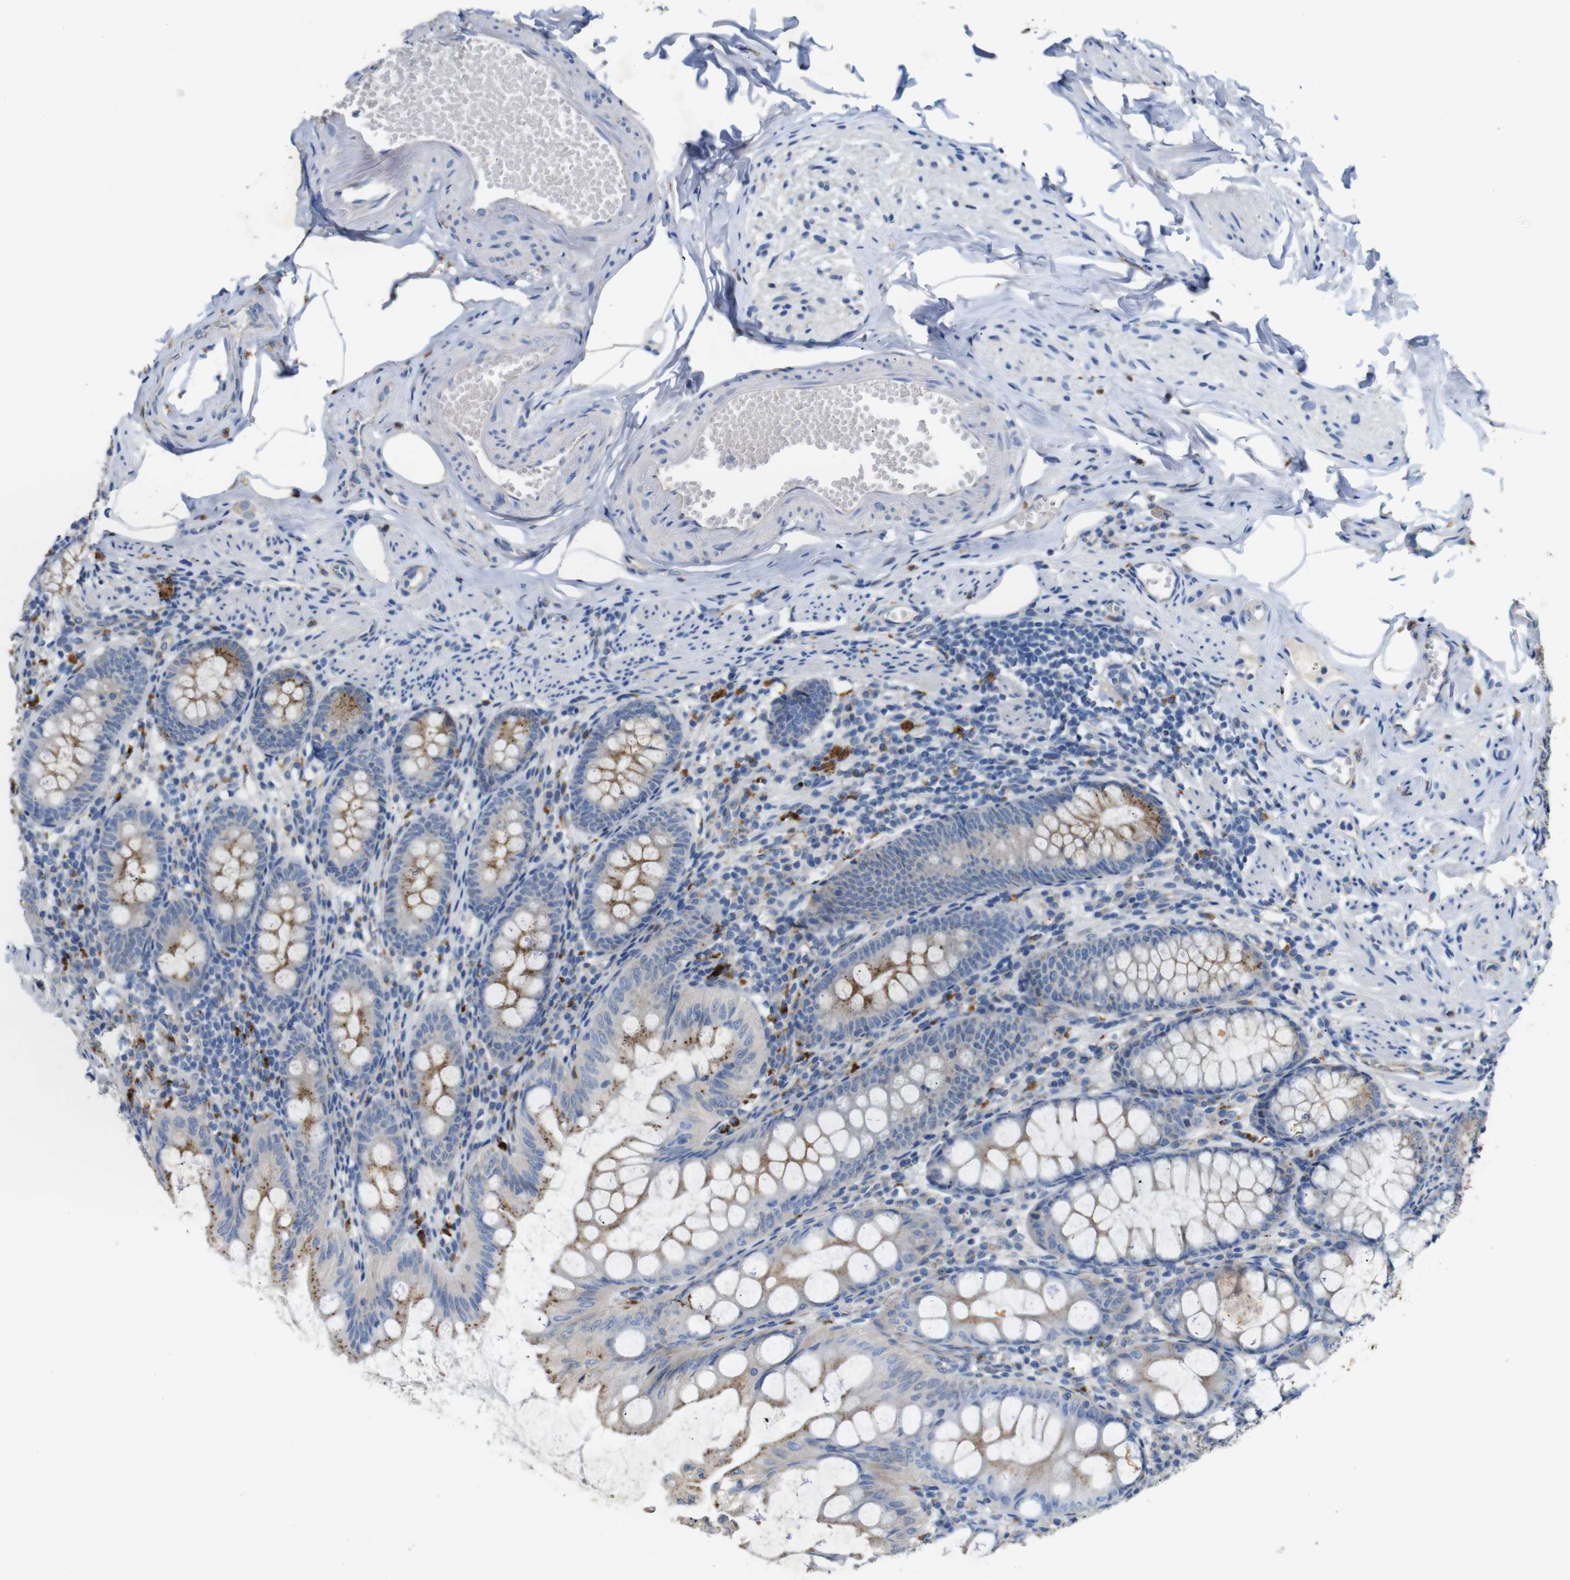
{"staining": {"intensity": "moderate", "quantity": "25%-75%", "location": "cytoplasmic/membranous"}, "tissue": "appendix", "cell_type": "Glandular cells", "image_type": "normal", "snomed": [{"axis": "morphology", "description": "Normal tissue, NOS"}, {"axis": "topography", "description": "Appendix"}], "caption": "About 25%-75% of glandular cells in unremarkable human appendix reveal moderate cytoplasmic/membranous protein positivity as visualized by brown immunohistochemical staining.", "gene": "NHLRC3", "patient": {"sex": "female", "age": 77}}